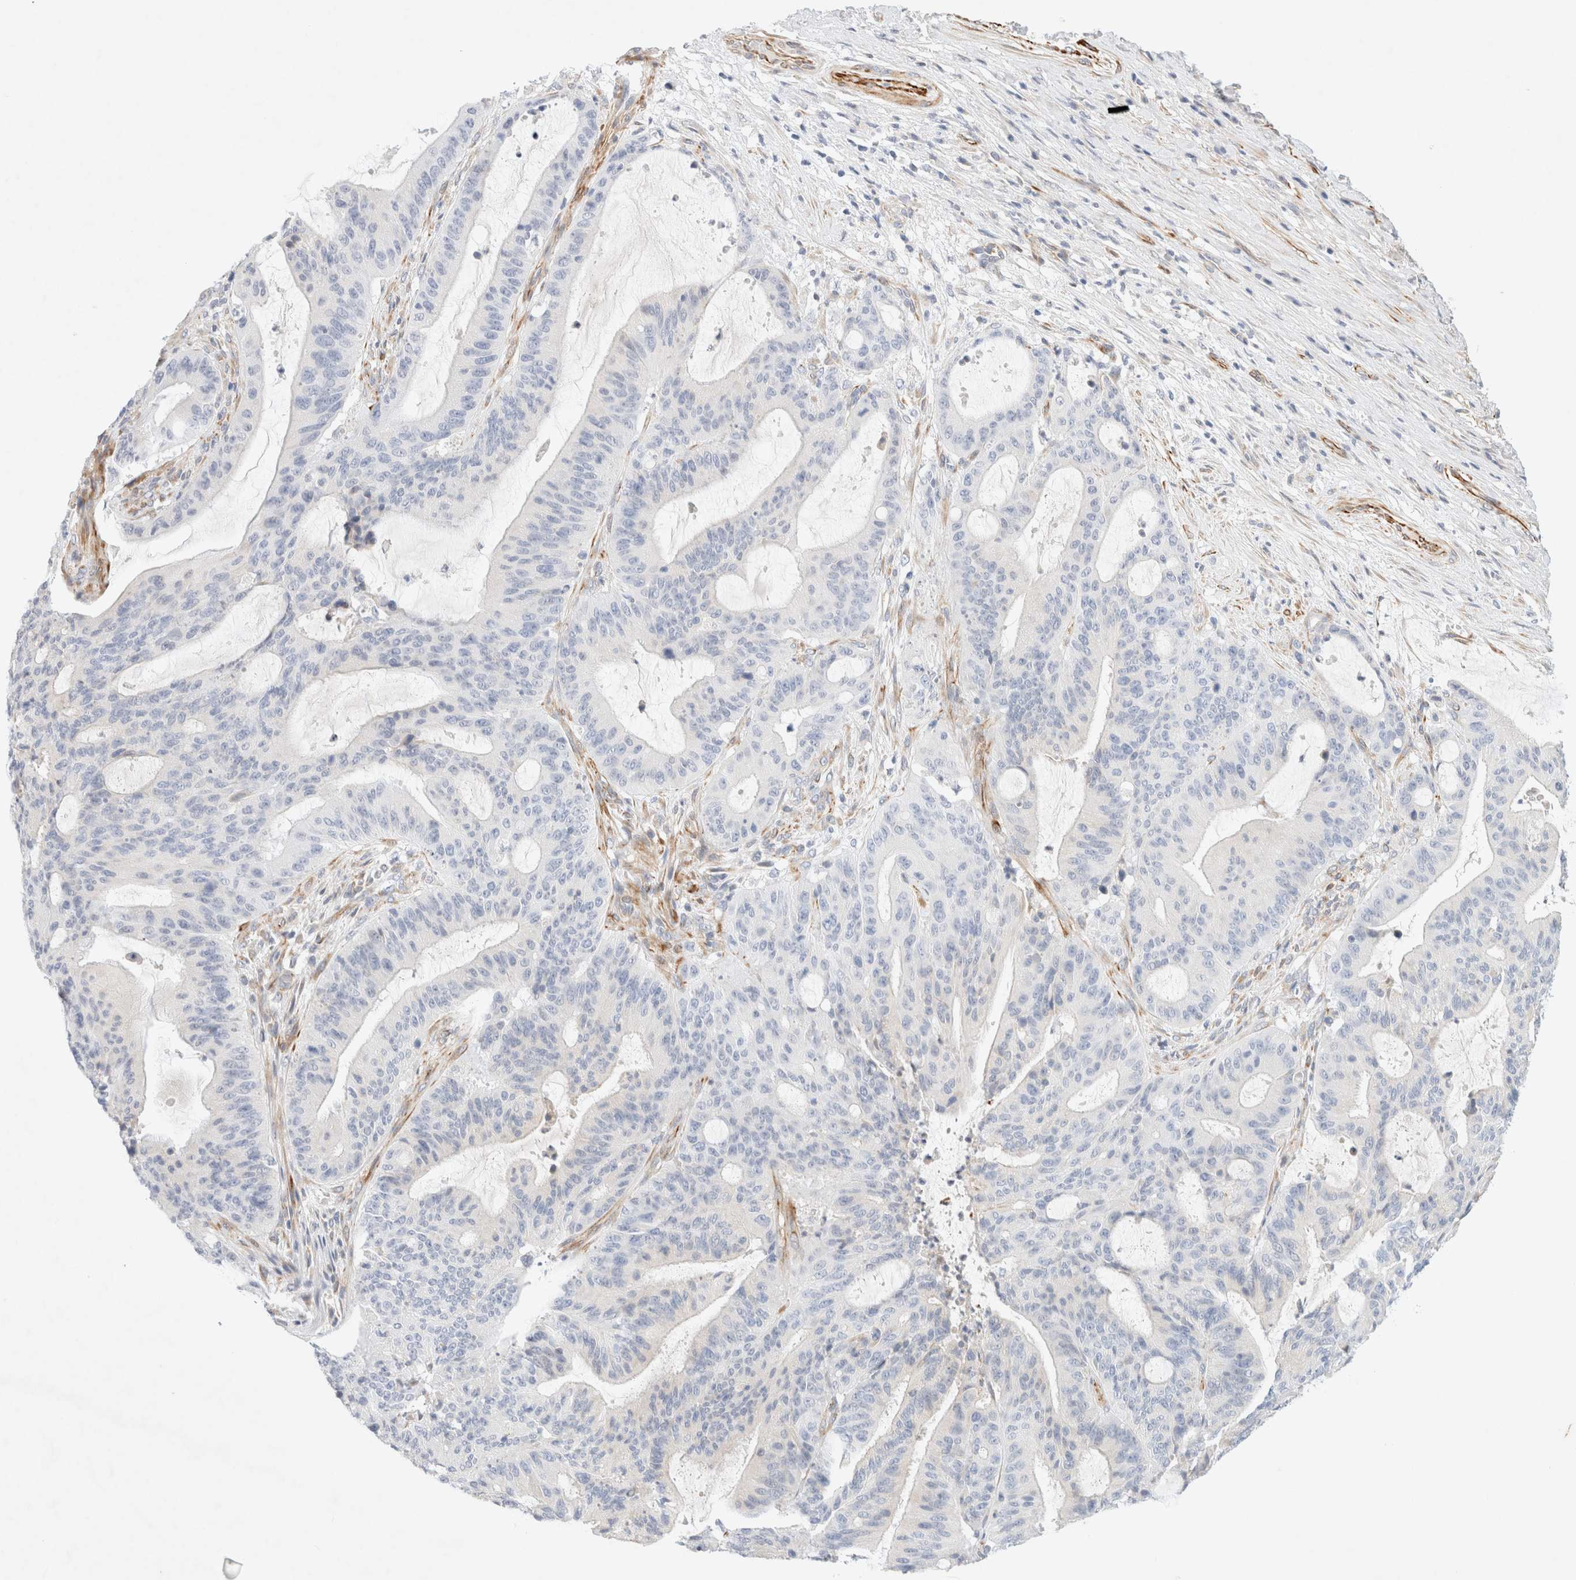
{"staining": {"intensity": "negative", "quantity": "none", "location": "none"}, "tissue": "liver cancer", "cell_type": "Tumor cells", "image_type": "cancer", "snomed": [{"axis": "morphology", "description": "Normal tissue, NOS"}, {"axis": "morphology", "description": "Cholangiocarcinoma"}, {"axis": "topography", "description": "Liver"}, {"axis": "topography", "description": "Peripheral nerve tissue"}], "caption": "High magnification brightfield microscopy of liver cancer stained with DAB (3,3'-diaminobenzidine) (brown) and counterstained with hematoxylin (blue): tumor cells show no significant expression. Nuclei are stained in blue.", "gene": "SLC25A48", "patient": {"sex": "female", "age": 73}}